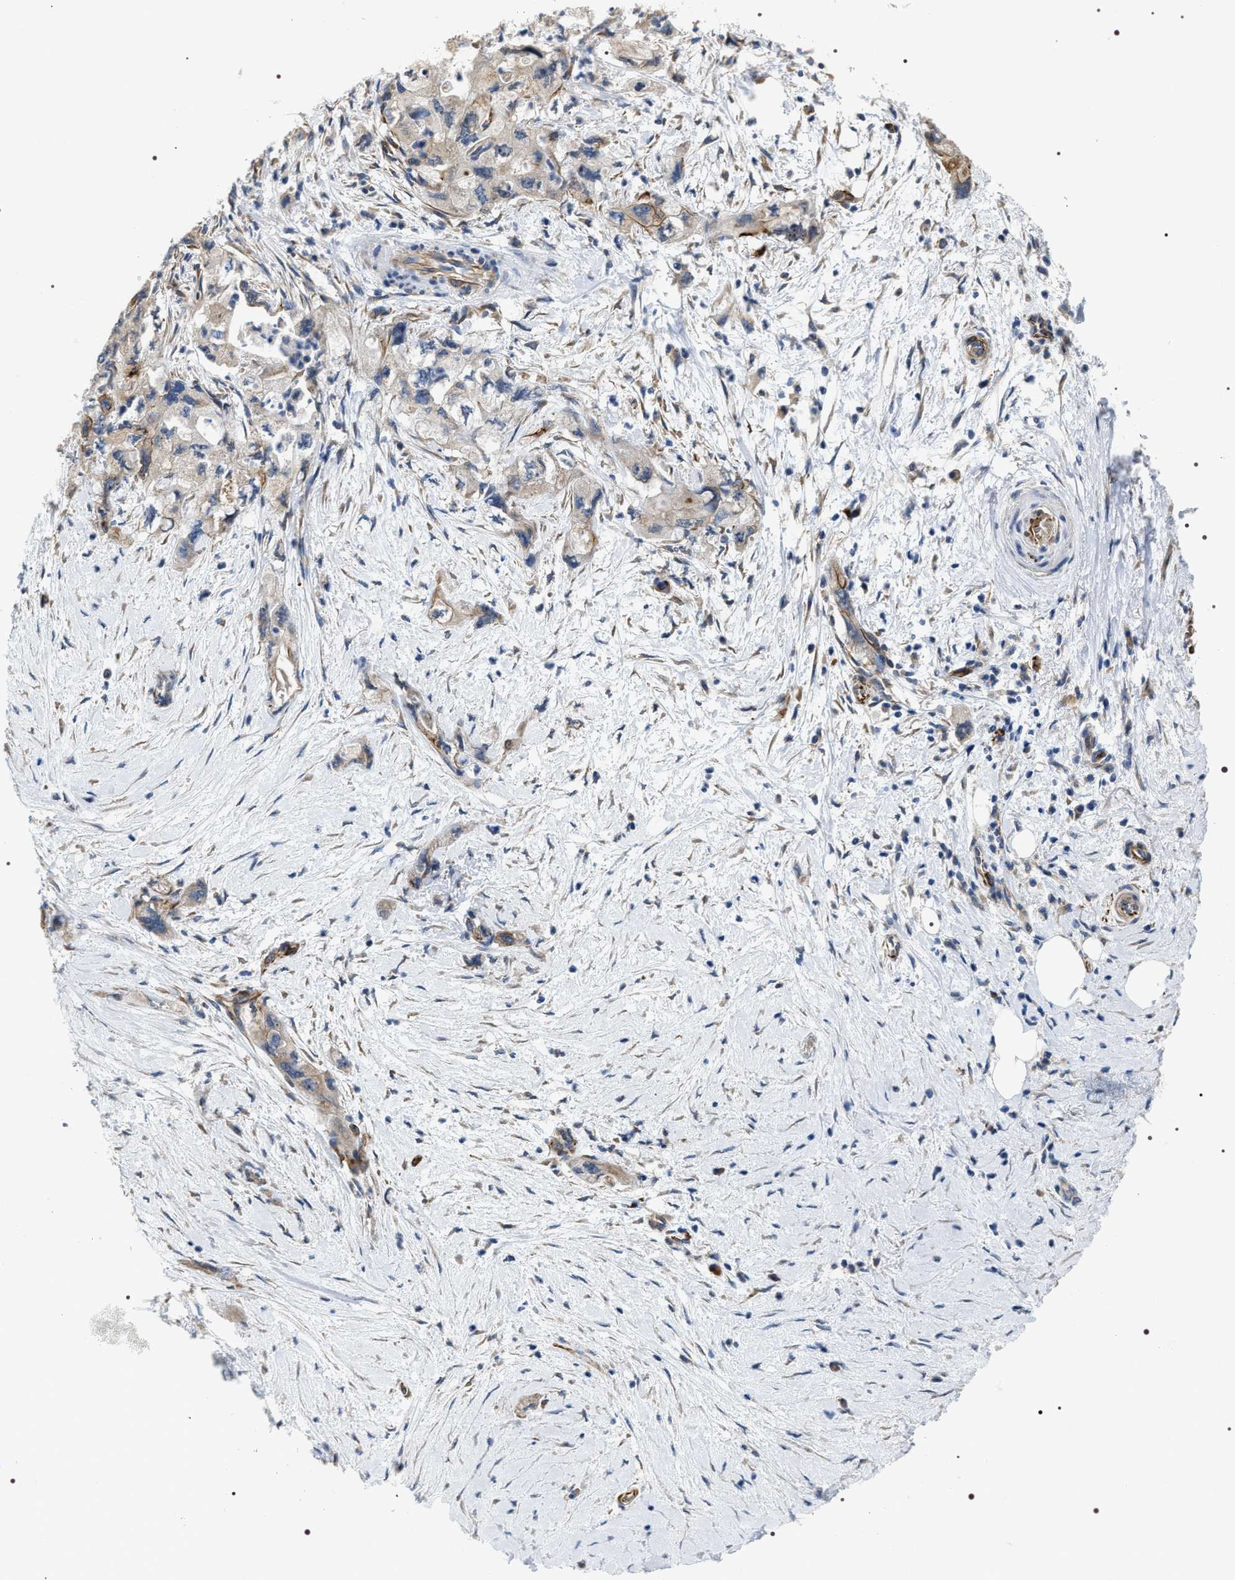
{"staining": {"intensity": "weak", "quantity": "<25%", "location": "cytoplasmic/membranous"}, "tissue": "pancreatic cancer", "cell_type": "Tumor cells", "image_type": "cancer", "snomed": [{"axis": "morphology", "description": "Adenocarcinoma, NOS"}, {"axis": "topography", "description": "Pancreas"}], "caption": "Image shows no protein expression in tumor cells of pancreatic adenocarcinoma tissue.", "gene": "PKD1L1", "patient": {"sex": "female", "age": 73}}